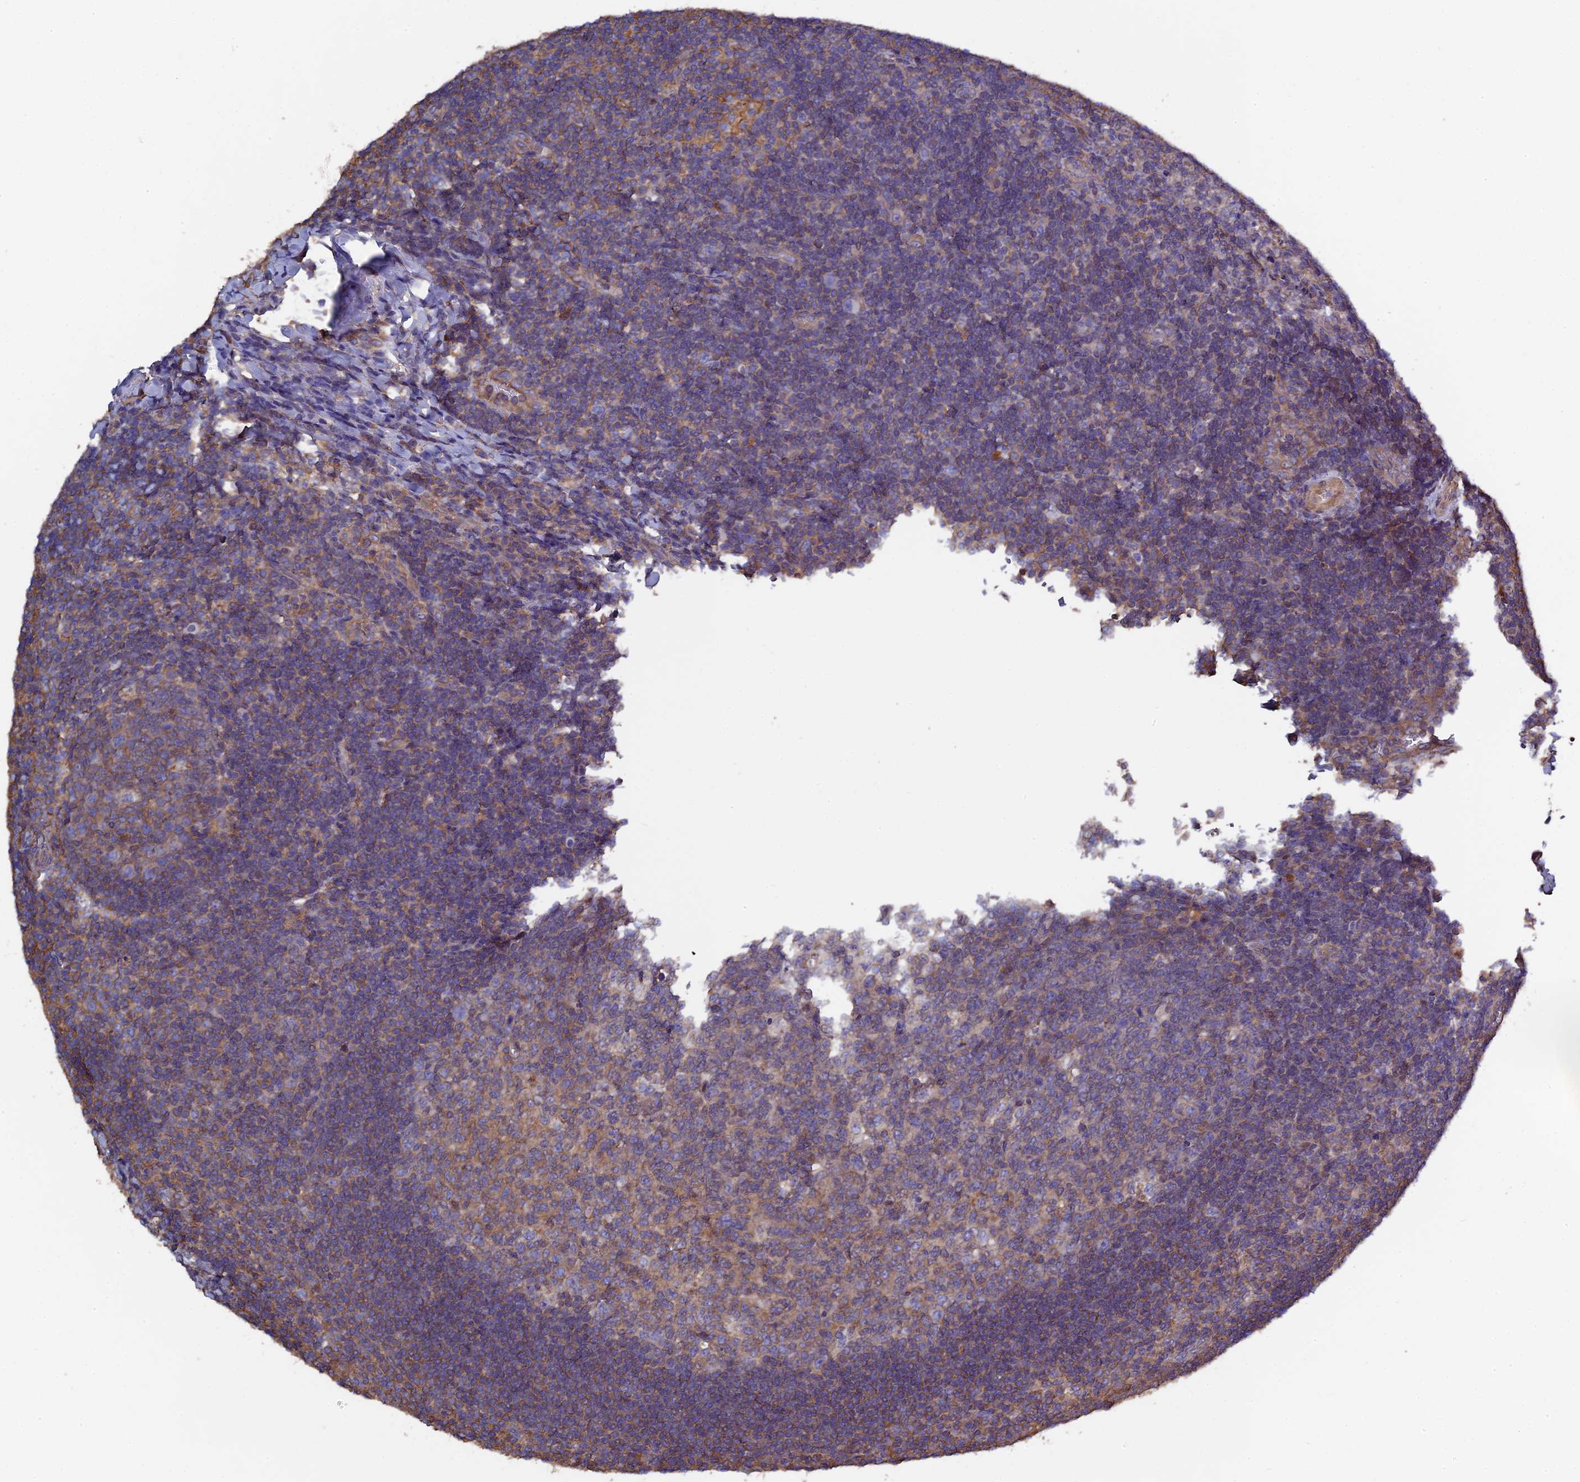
{"staining": {"intensity": "weak", "quantity": "25%-75%", "location": "cytoplasmic/membranous"}, "tissue": "tonsil", "cell_type": "Germinal center cells", "image_type": "normal", "snomed": [{"axis": "morphology", "description": "Normal tissue, NOS"}, {"axis": "topography", "description": "Tonsil"}], "caption": "The image exhibits immunohistochemical staining of benign tonsil. There is weak cytoplasmic/membranous expression is present in approximately 25%-75% of germinal center cells.", "gene": "CCDC153", "patient": {"sex": "male", "age": 17}}